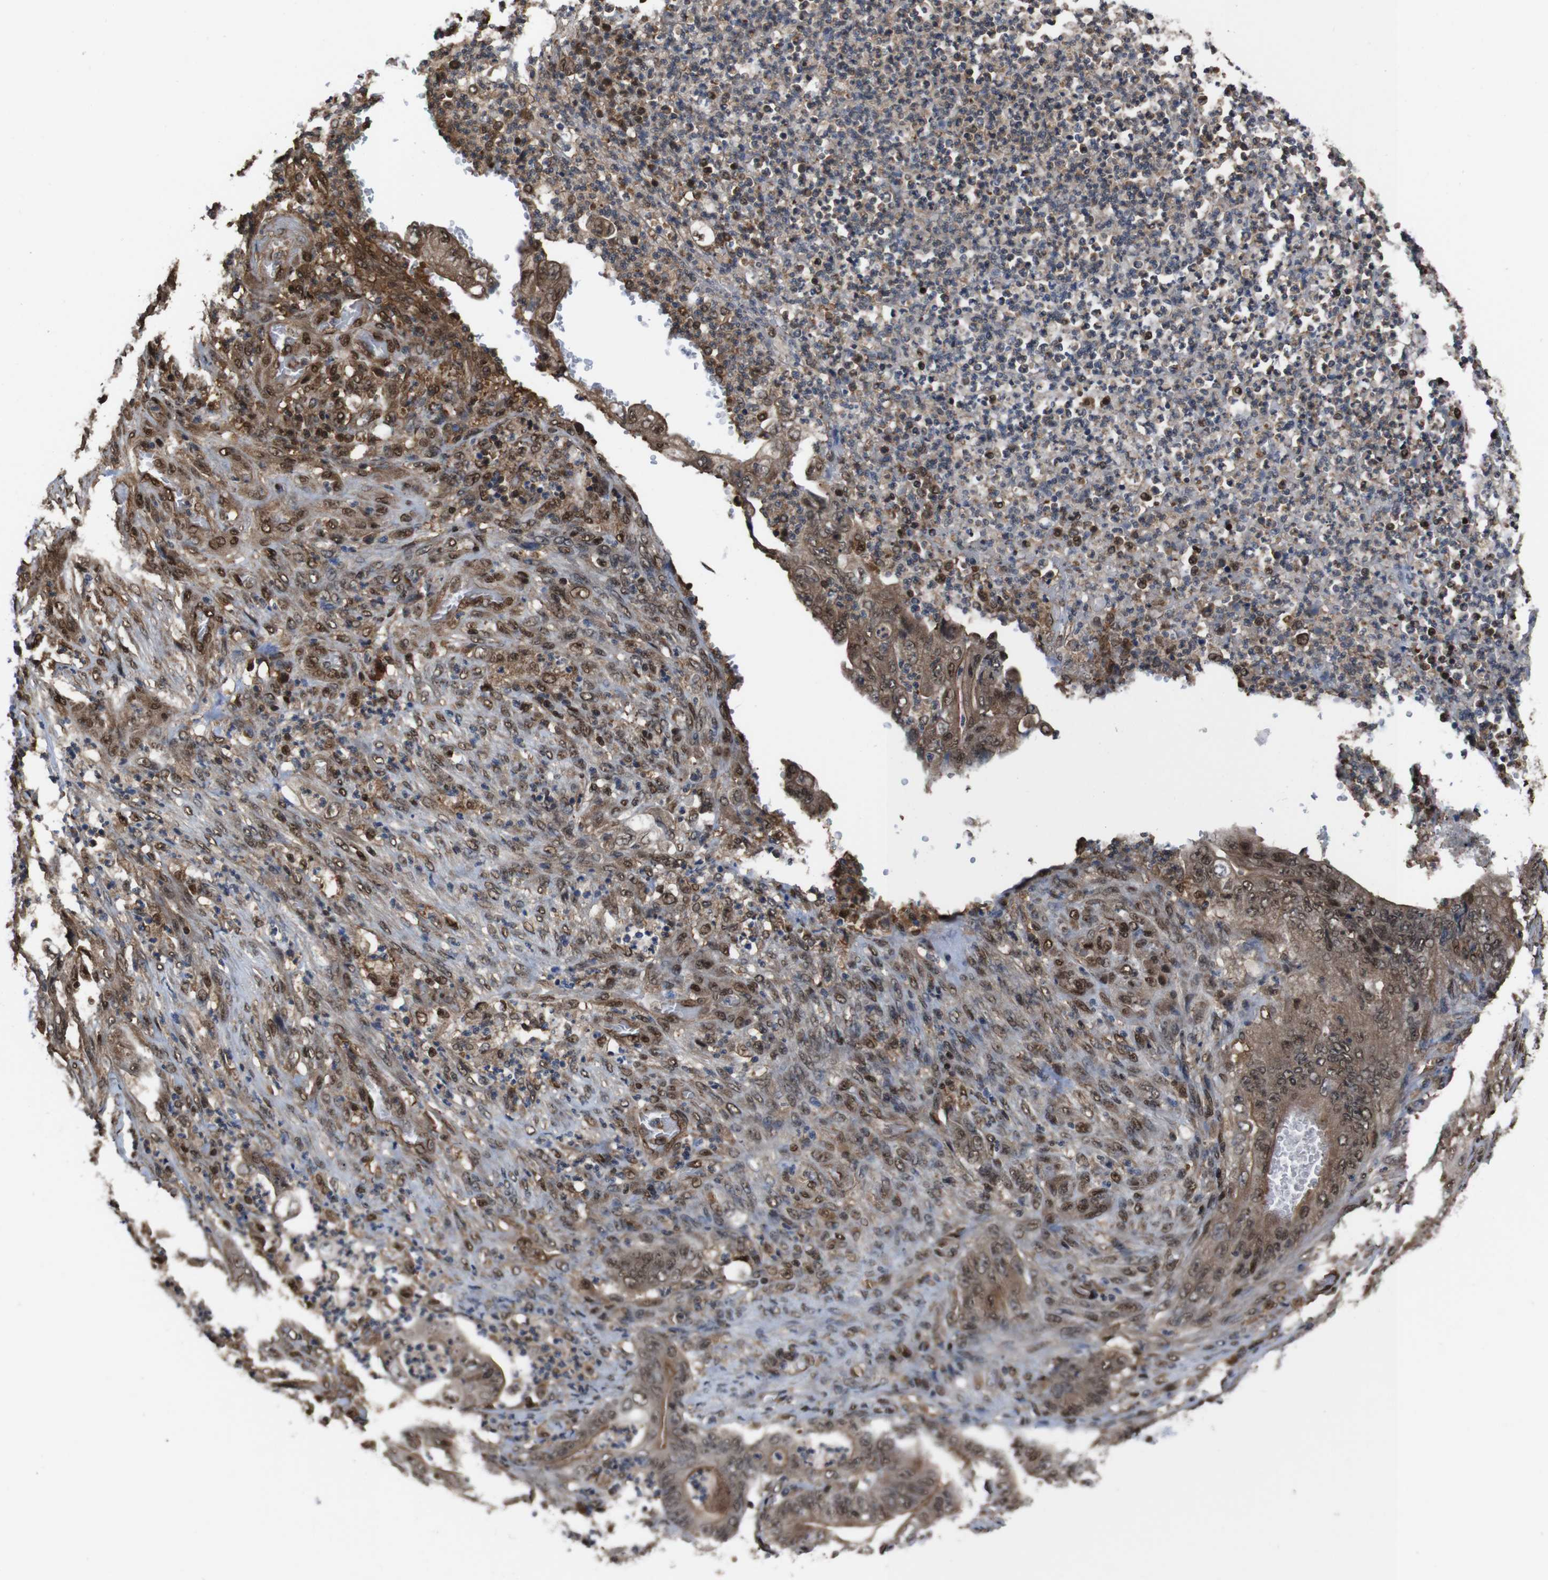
{"staining": {"intensity": "moderate", "quantity": ">75%", "location": "cytoplasmic/membranous,nuclear"}, "tissue": "stomach cancer", "cell_type": "Tumor cells", "image_type": "cancer", "snomed": [{"axis": "morphology", "description": "Adenocarcinoma, NOS"}, {"axis": "topography", "description": "Stomach"}], "caption": "Immunohistochemistry (IHC) (DAB) staining of stomach cancer (adenocarcinoma) reveals moderate cytoplasmic/membranous and nuclear protein positivity in approximately >75% of tumor cells.", "gene": "VCP", "patient": {"sex": "female", "age": 73}}